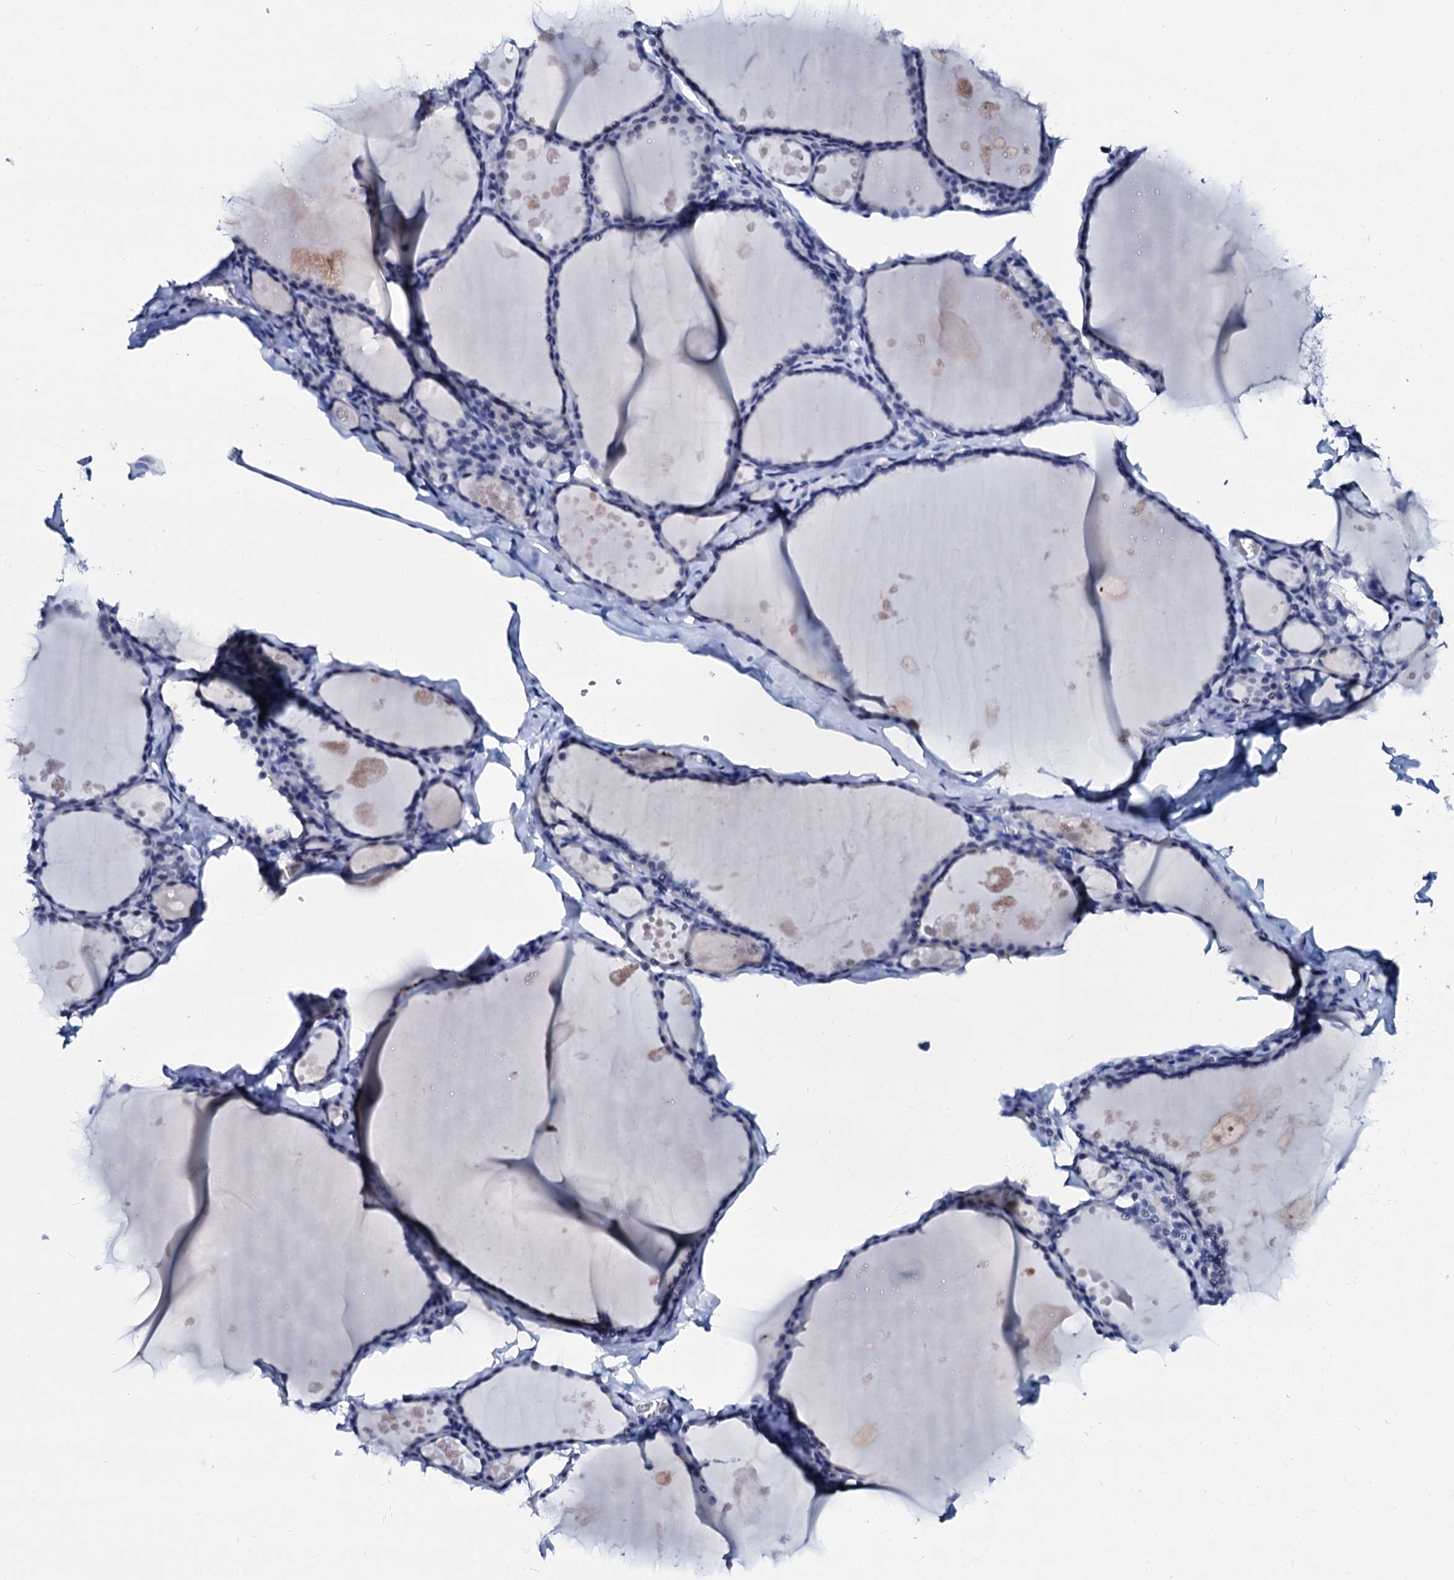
{"staining": {"intensity": "negative", "quantity": "none", "location": "none"}, "tissue": "thyroid gland", "cell_type": "Glandular cells", "image_type": "normal", "snomed": [{"axis": "morphology", "description": "Normal tissue, NOS"}, {"axis": "topography", "description": "Thyroid gland"}], "caption": "Immunohistochemistry histopathology image of normal thyroid gland: thyroid gland stained with DAB displays no significant protein expression in glandular cells.", "gene": "SPATA19", "patient": {"sex": "male", "age": 56}}